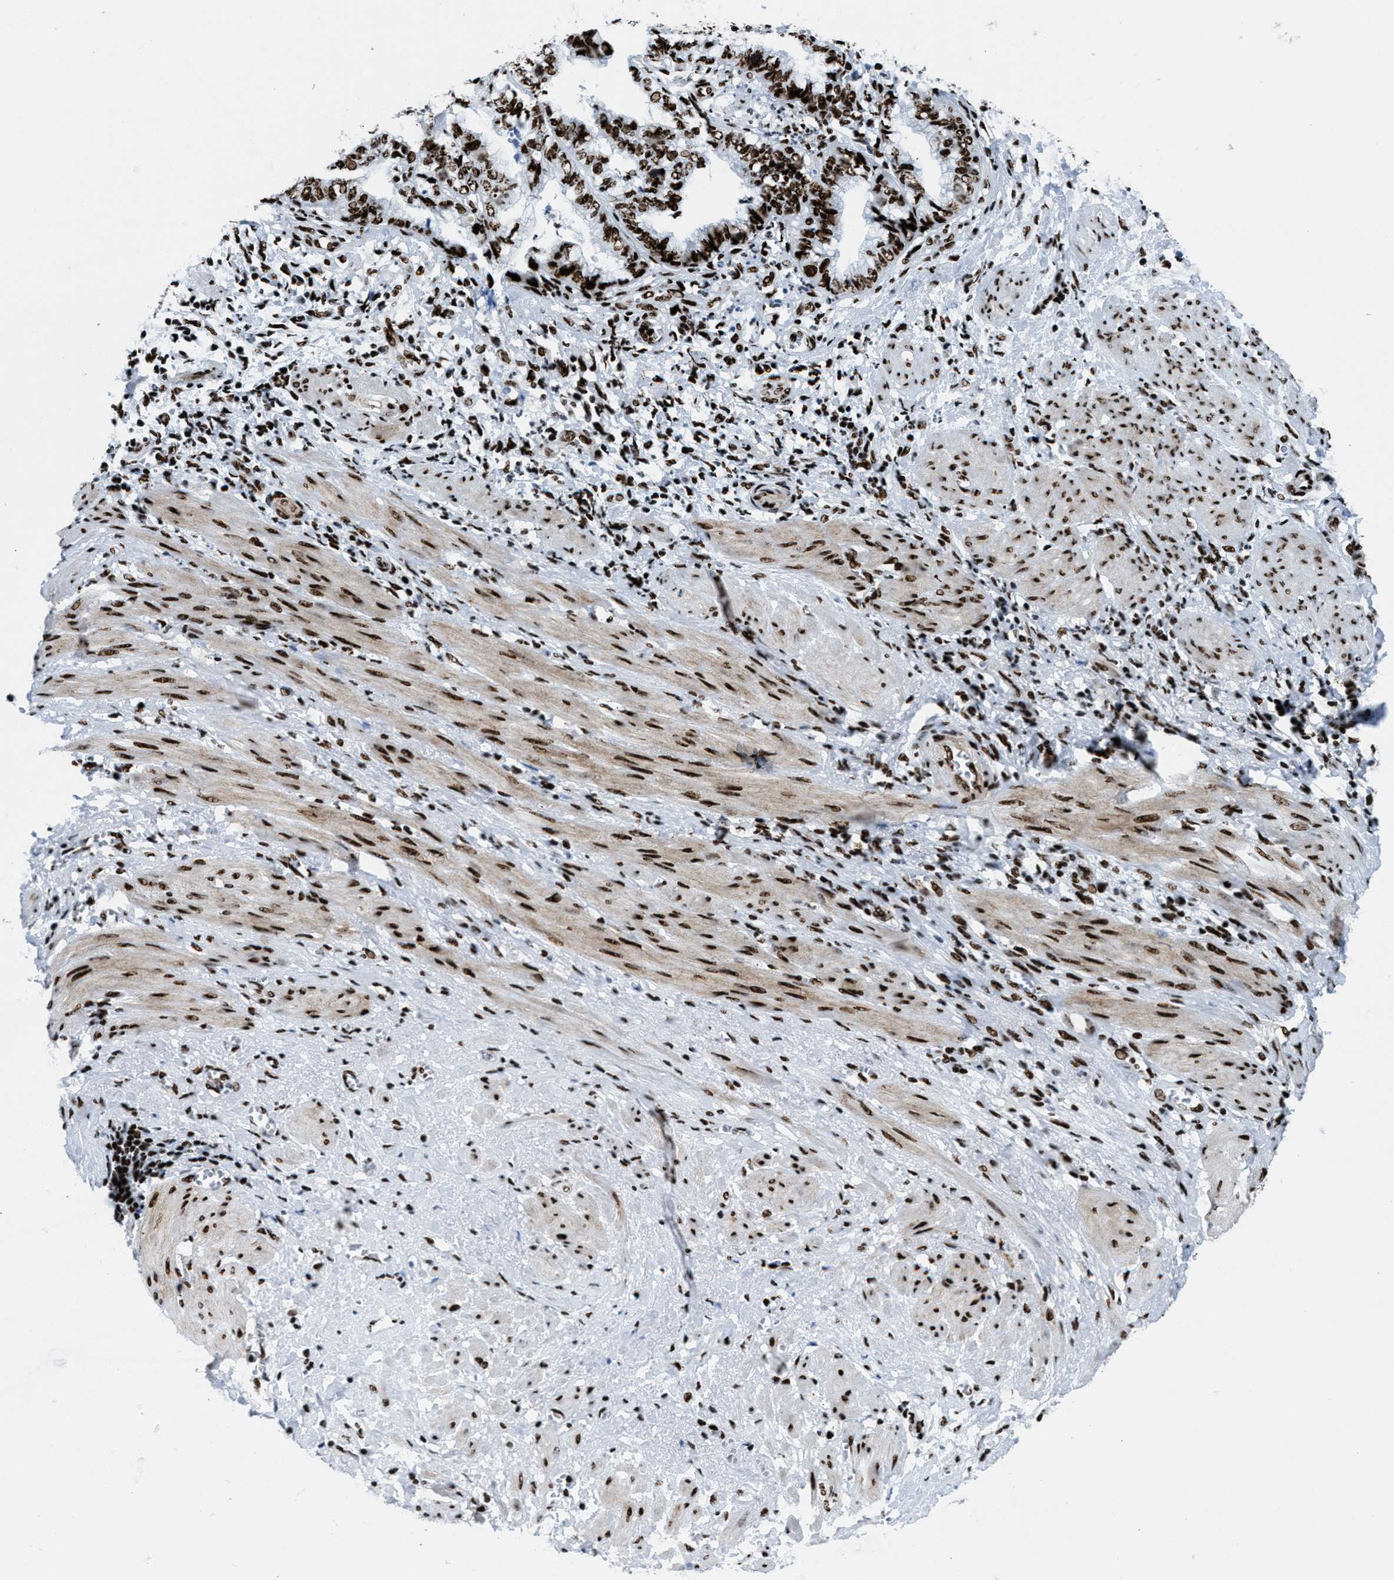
{"staining": {"intensity": "strong", "quantity": ">75%", "location": "nuclear"}, "tissue": "endometrial cancer", "cell_type": "Tumor cells", "image_type": "cancer", "snomed": [{"axis": "morphology", "description": "Necrosis, NOS"}, {"axis": "morphology", "description": "Adenocarcinoma, NOS"}, {"axis": "topography", "description": "Endometrium"}], "caption": "This histopathology image exhibits adenocarcinoma (endometrial) stained with immunohistochemistry to label a protein in brown. The nuclear of tumor cells show strong positivity for the protein. Nuclei are counter-stained blue.", "gene": "NONO", "patient": {"sex": "female", "age": 79}}